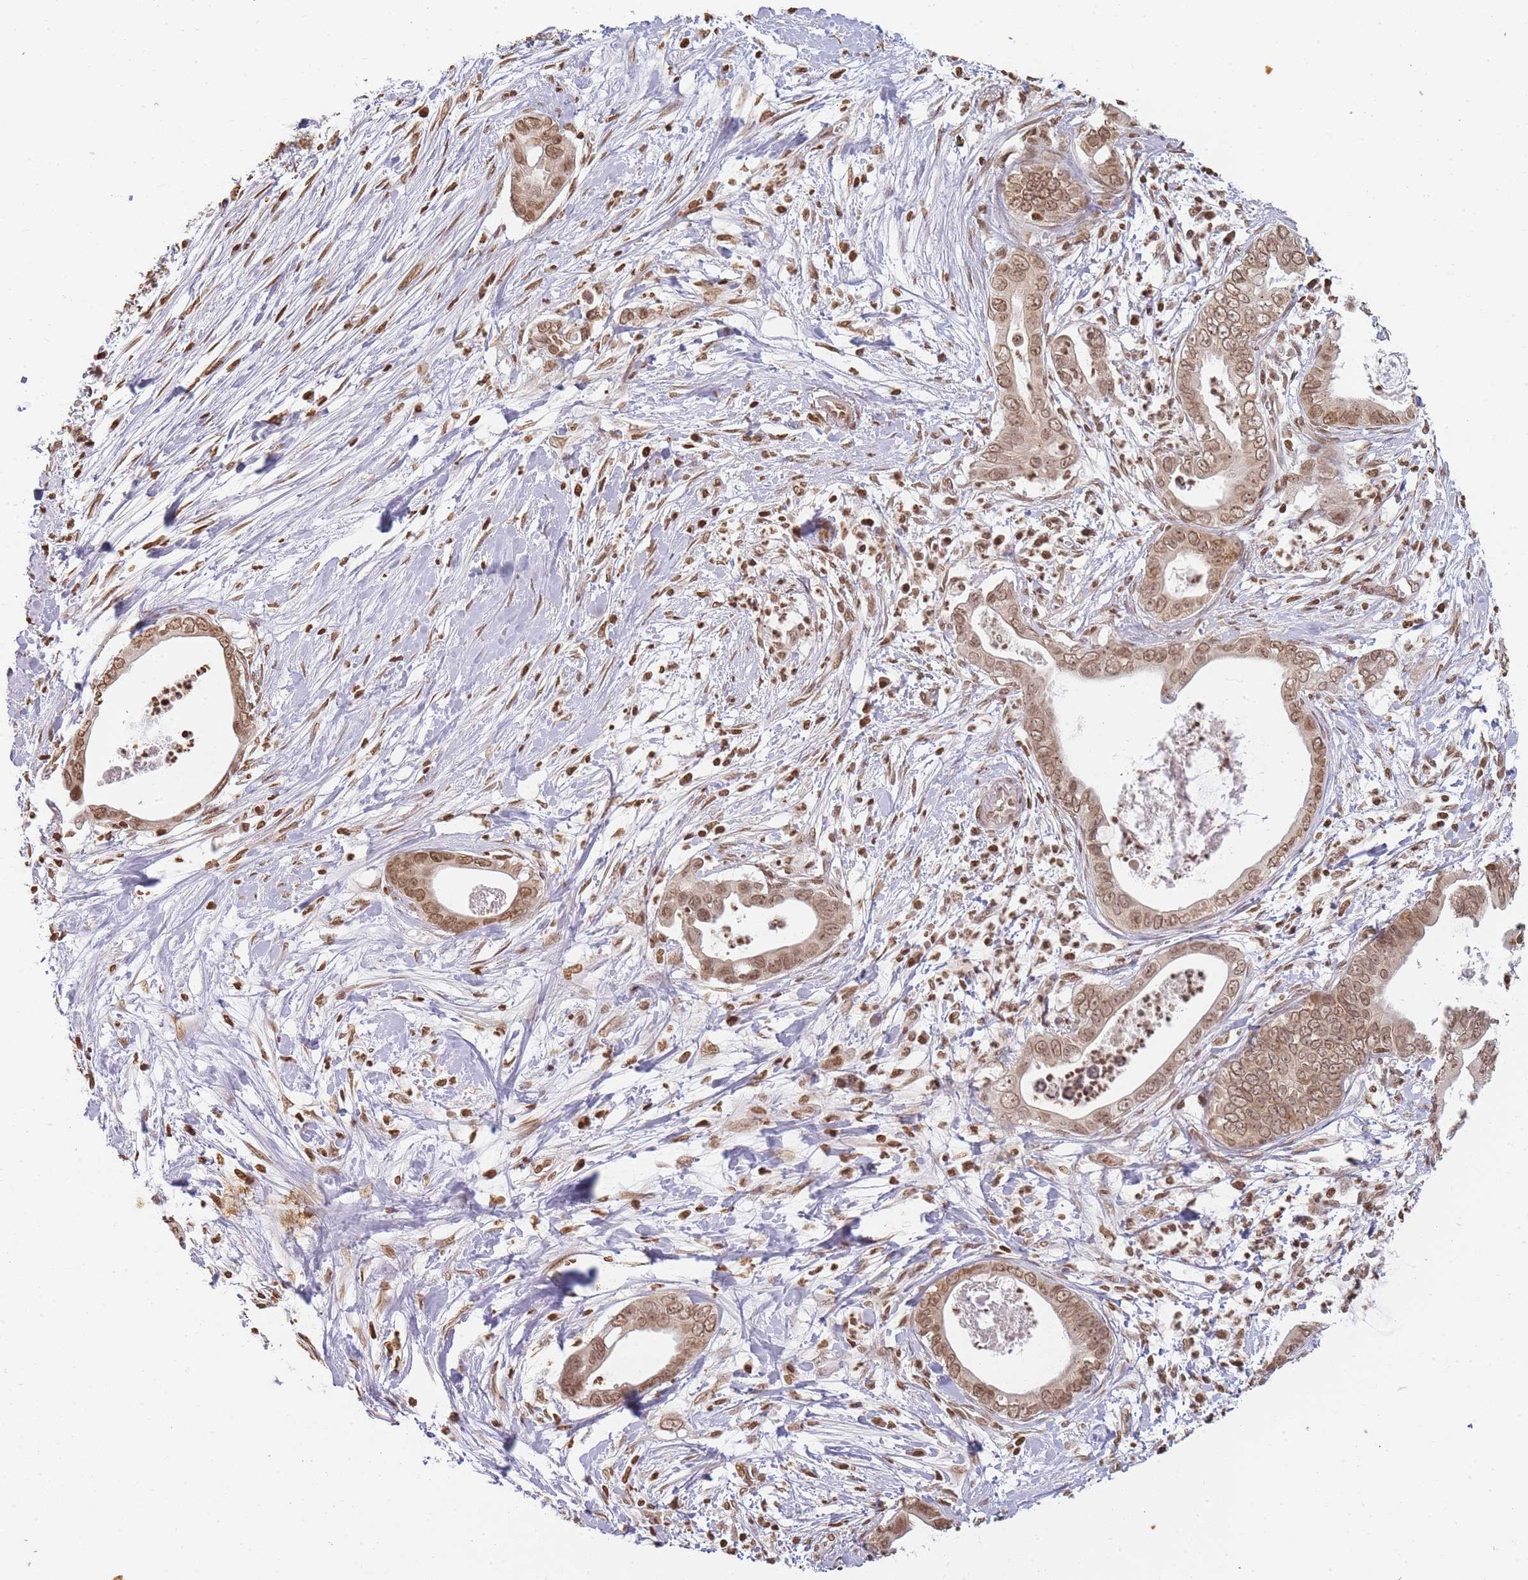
{"staining": {"intensity": "moderate", "quantity": ">75%", "location": "nuclear"}, "tissue": "pancreatic cancer", "cell_type": "Tumor cells", "image_type": "cancer", "snomed": [{"axis": "morphology", "description": "Adenocarcinoma, NOS"}, {"axis": "topography", "description": "Pancreas"}], "caption": "An IHC histopathology image of neoplastic tissue is shown. Protein staining in brown shows moderate nuclear positivity in pancreatic adenocarcinoma within tumor cells. The staining is performed using DAB brown chromogen to label protein expression. The nuclei are counter-stained blue using hematoxylin.", "gene": "WWTR1", "patient": {"sex": "male", "age": 75}}